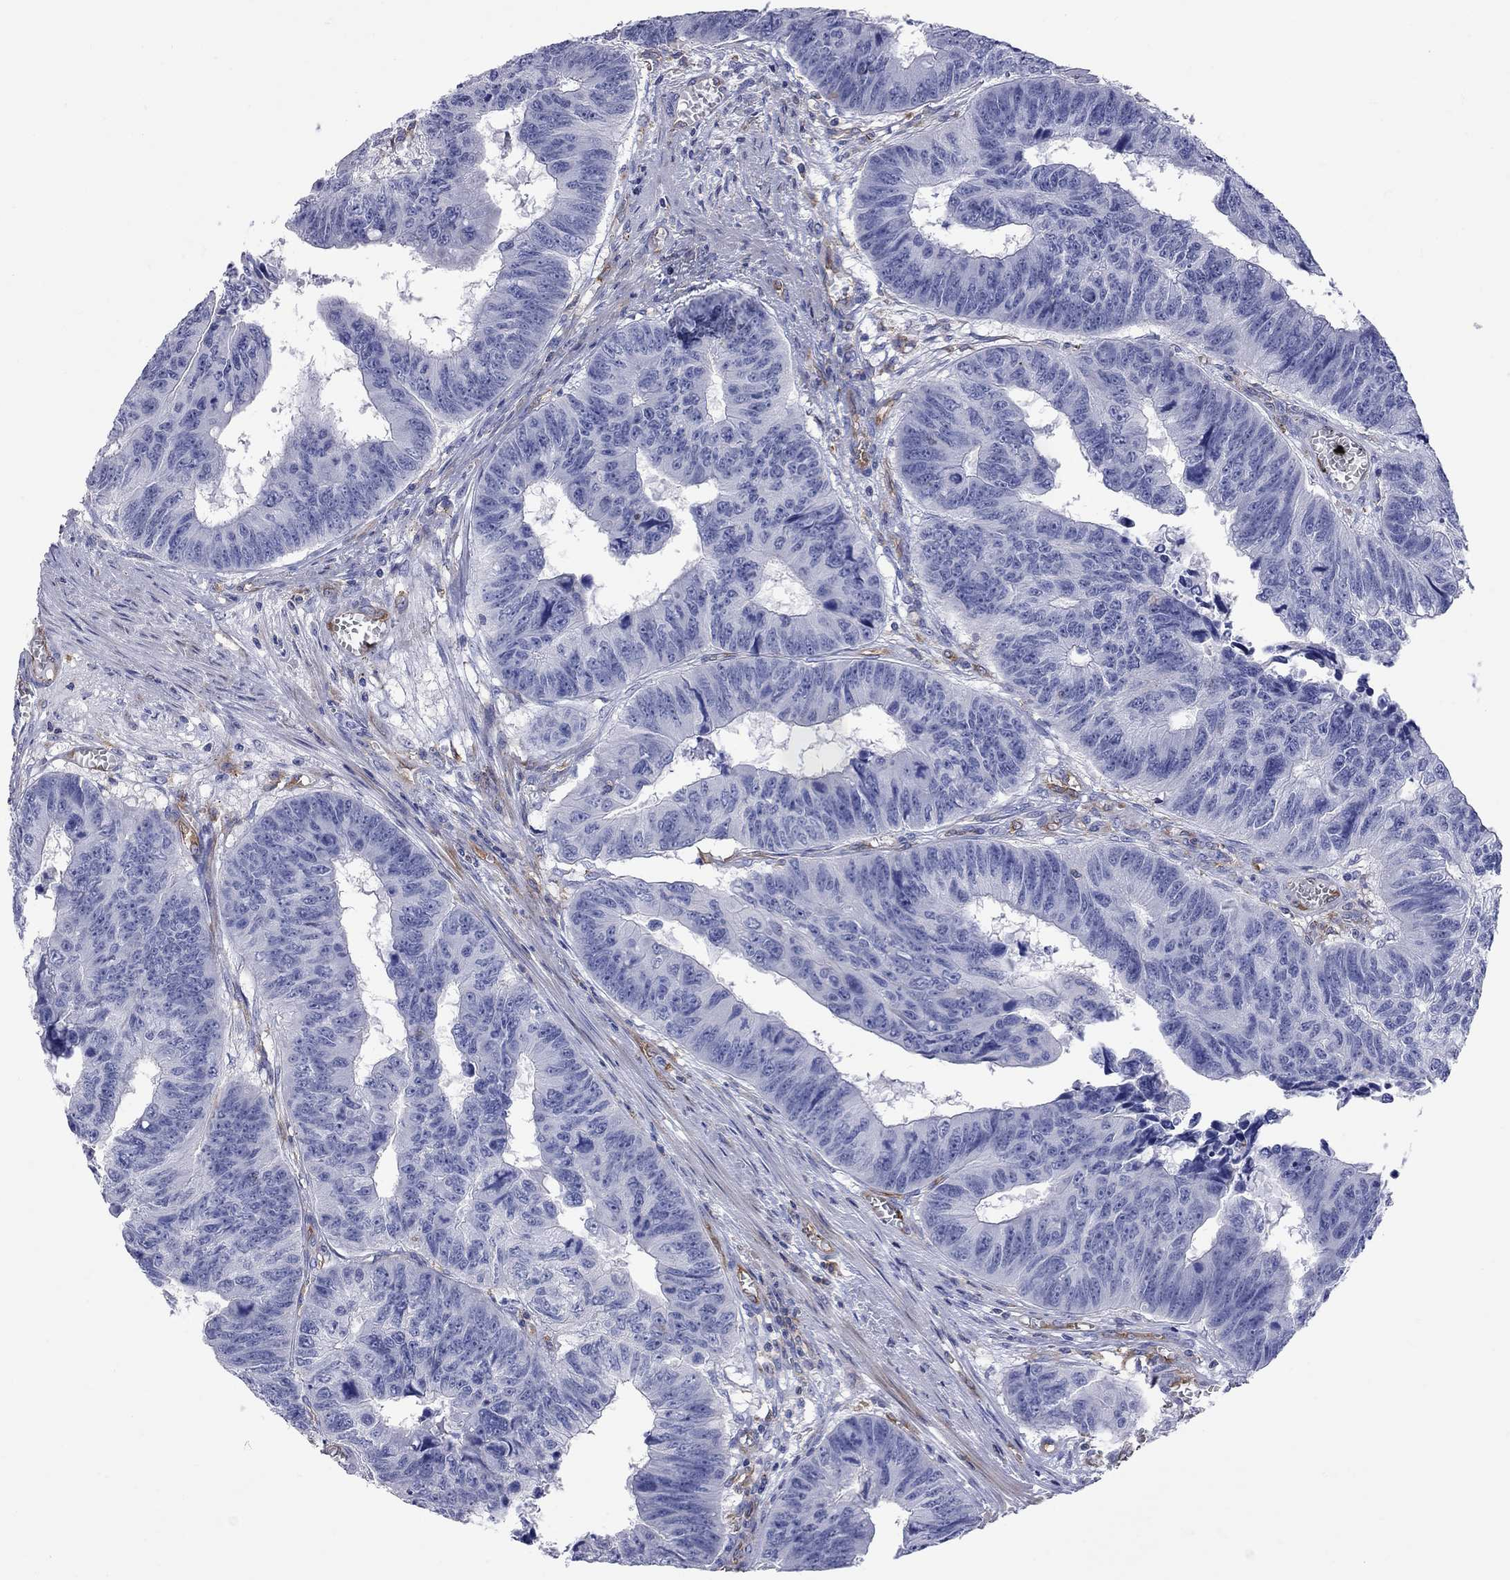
{"staining": {"intensity": "negative", "quantity": "none", "location": "none"}, "tissue": "colorectal cancer", "cell_type": "Tumor cells", "image_type": "cancer", "snomed": [{"axis": "morphology", "description": "Adenocarcinoma, NOS"}, {"axis": "topography", "description": "Rectum"}], "caption": "A histopathology image of human colorectal cancer is negative for staining in tumor cells. Brightfield microscopy of immunohistochemistry stained with DAB (3,3'-diaminobenzidine) (brown) and hematoxylin (blue), captured at high magnification.", "gene": "ABI3", "patient": {"sex": "female", "age": 85}}